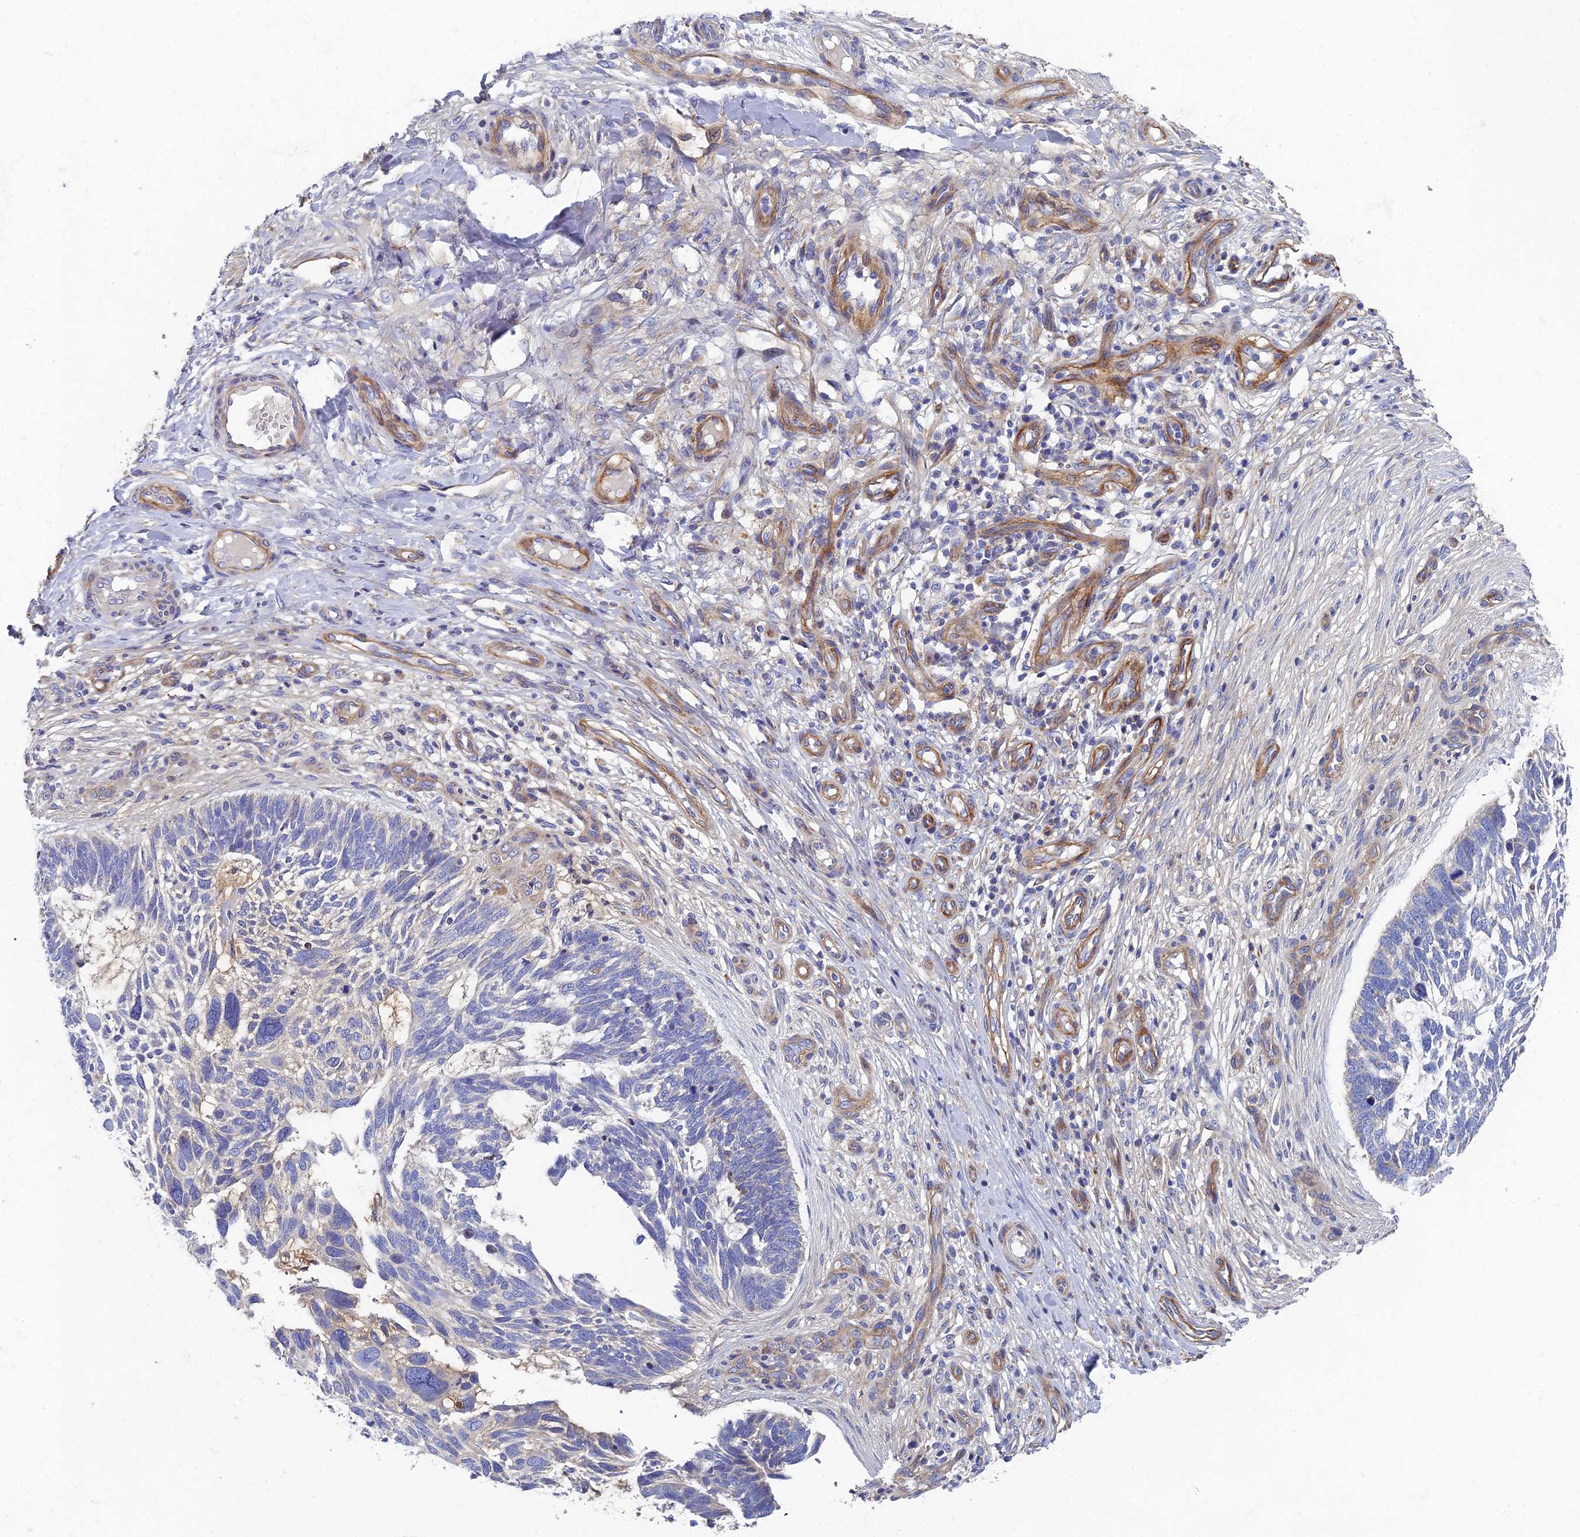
{"staining": {"intensity": "negative", "quantity": "none", "location": "none"}, "tissue": "skin cancer", "cell_type": "Tumor cells", "image_type": "cancer", "snomed": [{"axis": "morphology", "description": "Basal cell carcinoma"}, {"axis": "topography", "description": "Skin"}], "caption": "This is an immunohistochemistry histopathology image of skin cancer (basal cell carcinoma). There is no positivity in tumor cells.", "gene": "RNASEK", "patient": {"sex": "male", "age": 88}}